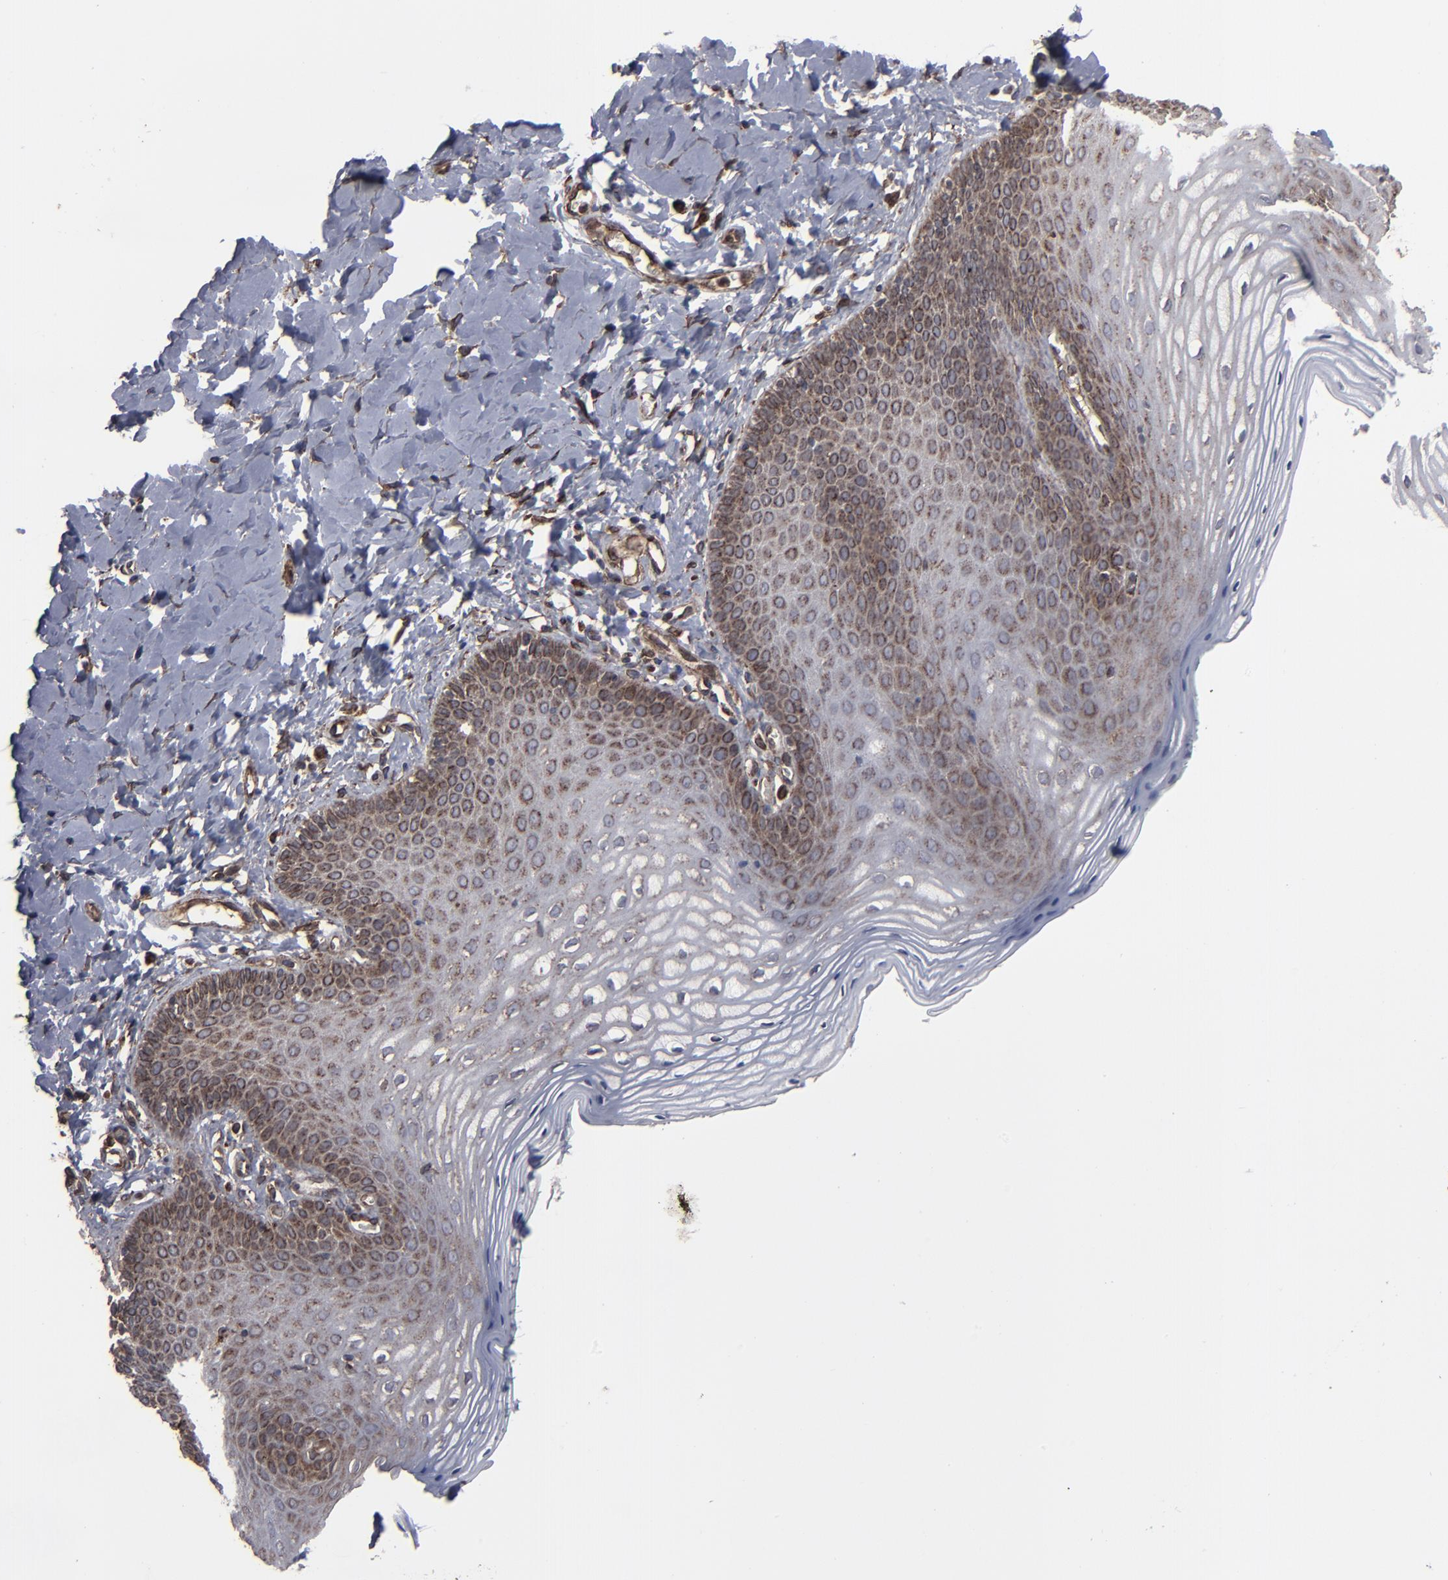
{"staining": {"intensity": "moderate", "quantity": "25%-75%", "location": "cytoplasmic/membranous"}, "tissue": "vagina", "cell_type": "Squamous epithelial cells", "image_type": "normal", "snomed": [{"axis": "morphology", "description": "Normal tissue, NOS"}, {"axis": "topography", "description": "Vagina"}], "caption": "The micrograph displays staining of benign vagina, revealing moderate cytoplasmic/membranous protein positivity (brown color) within squamous epithelial cells.", "gene": "CNIH1", "patient": {"sex": "female", "age": 55}}